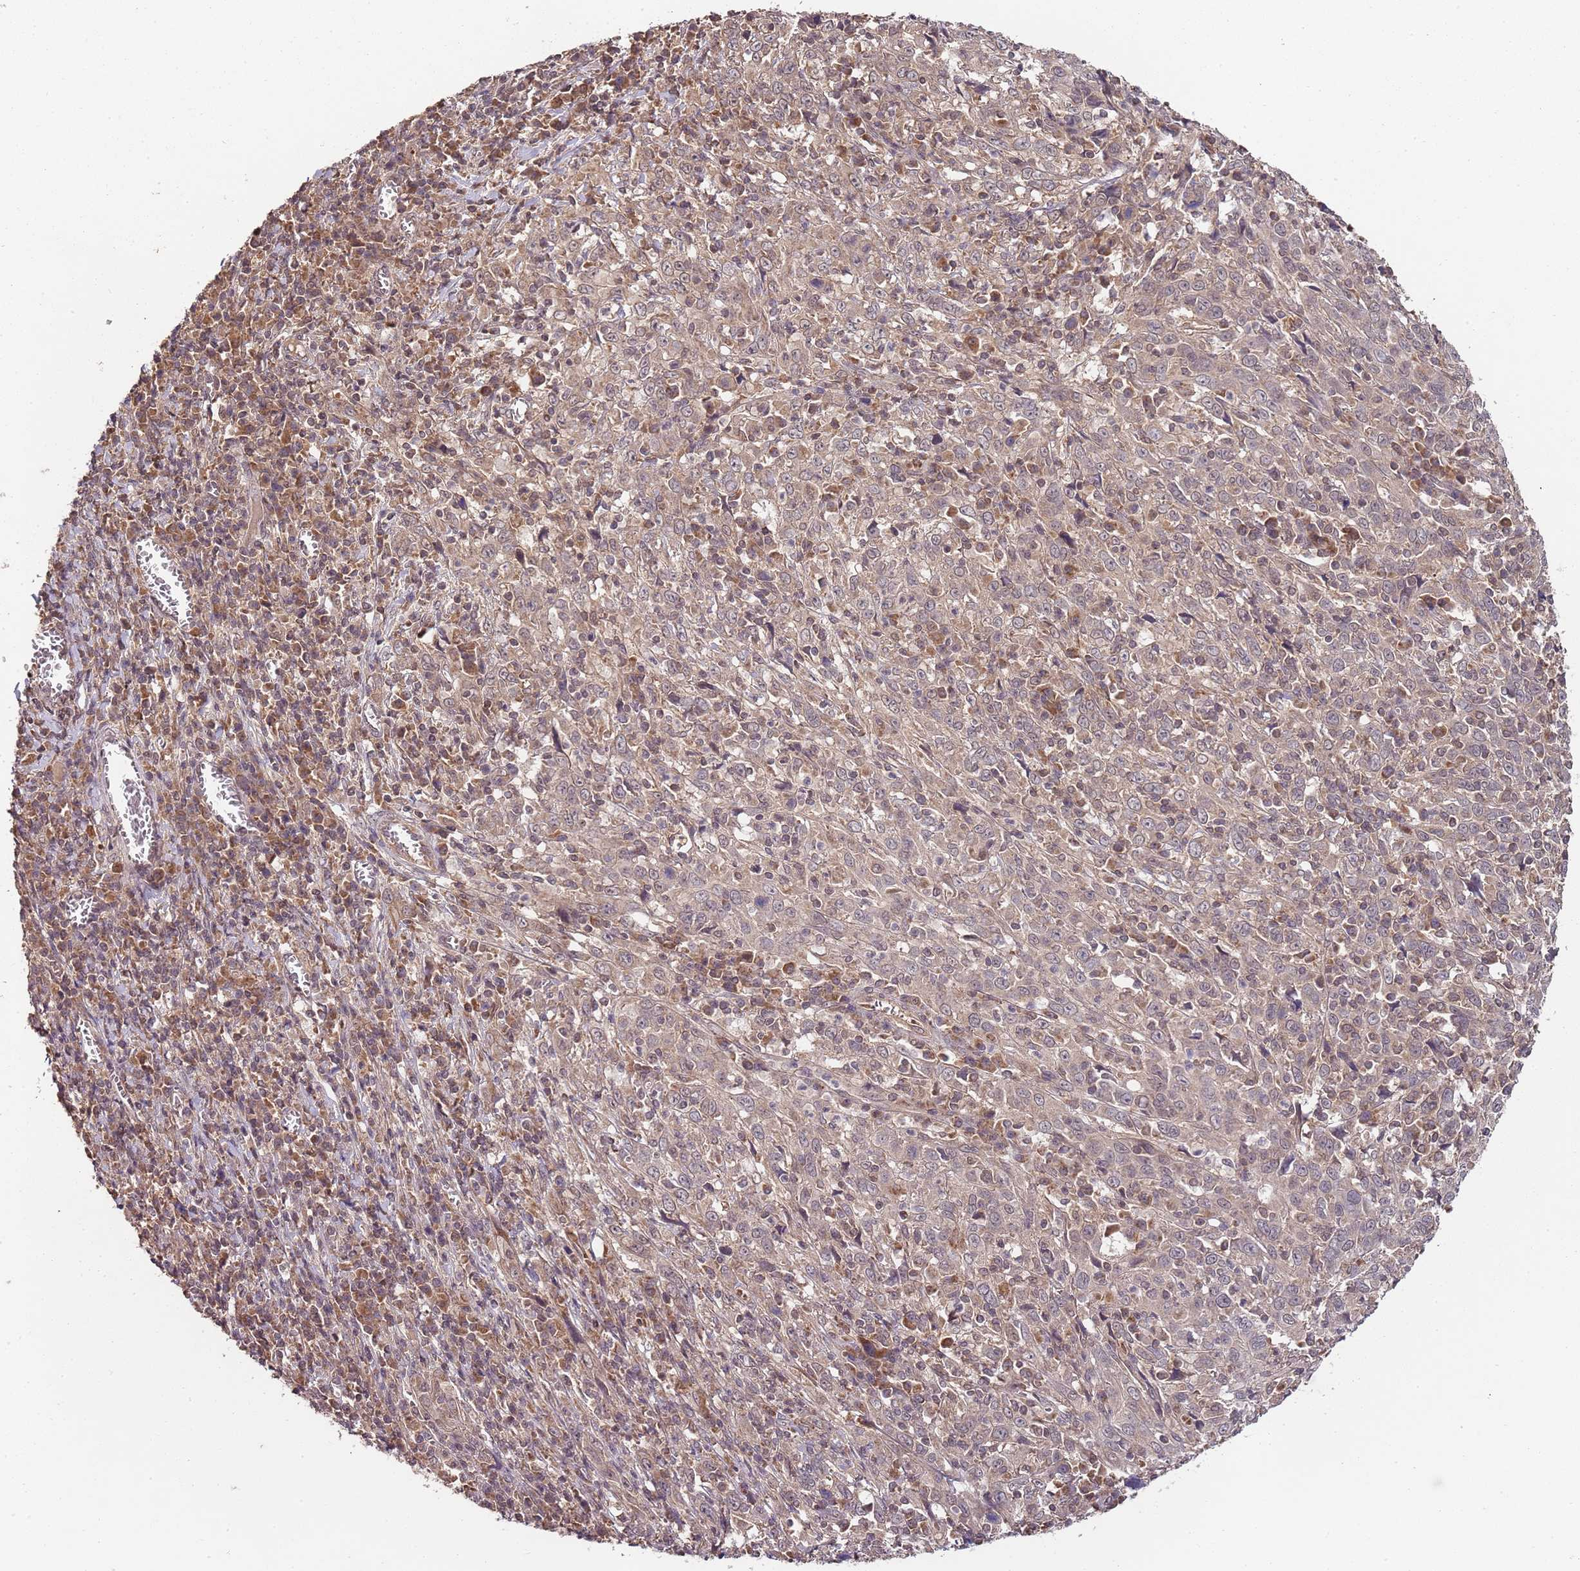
{"staining": {"intensity": "moderate", "quantity": ">75%", "location": "cytoplasmic/membranous,nuclear"}, "tissue": "cervical cancer", "cell_type": "Tumor cells", "image_type": "cancer", "snomed": [{"axis": "morphology", "description": "Squamous cell carcinoma, NOS"}, {"axis": "topography", "description": "Cervix"}], "caption": "Squamous cell carcinoma (cervical) stained with a protein marker demonstrates moderate staining in tumor cells.", "gene": "LIN37", "patient": {"sex": "female", "age": 46}}